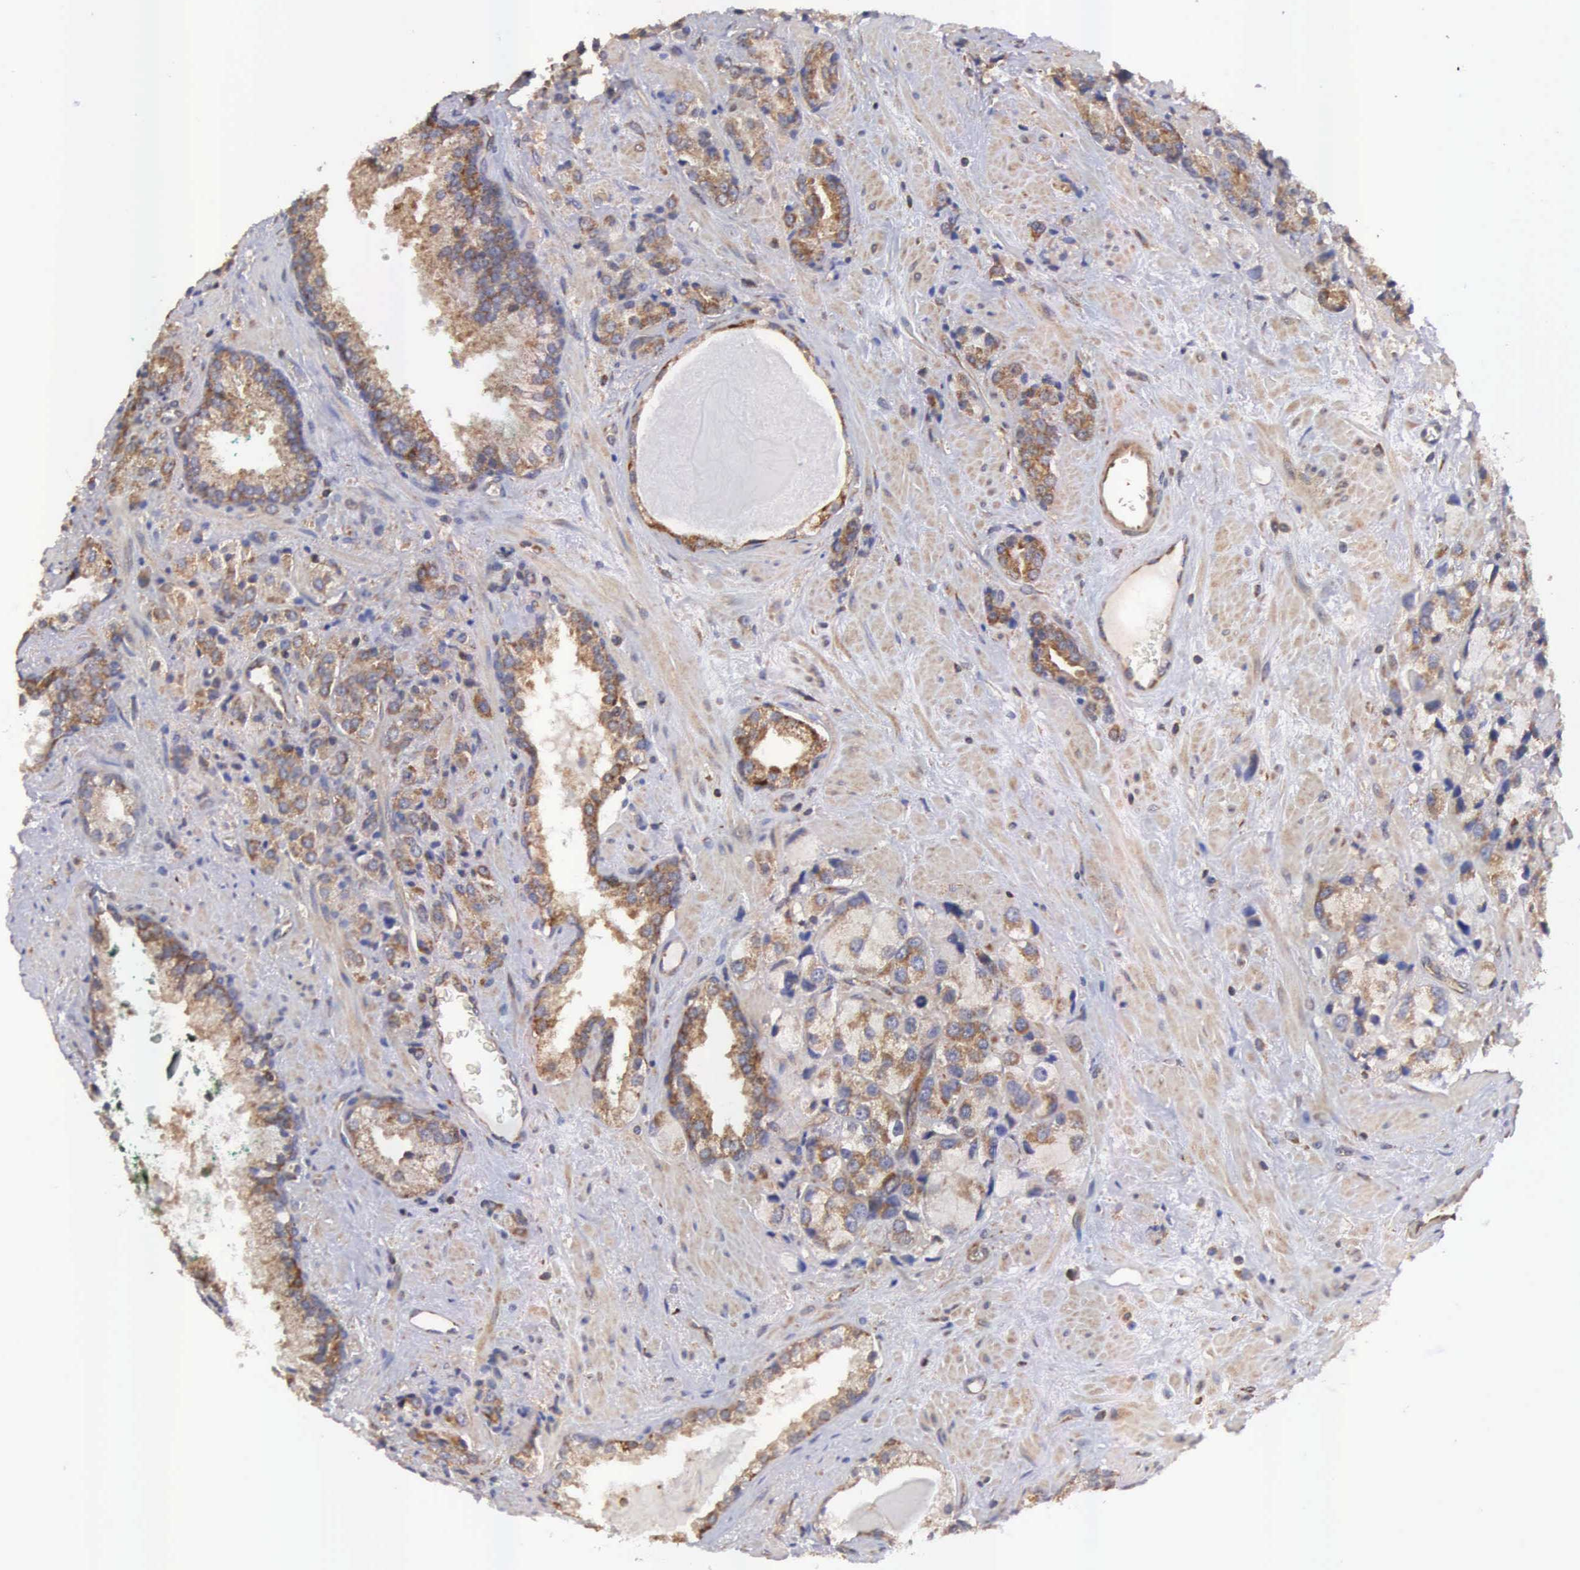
{"staining": {"intensity": "weak", "quantity": ">75%", "location": "cytoplasmic/membranous"}, "tissue": "prostate cancer", "cell_type": "Tumor cells", "image_type": "cancer", "snomed": [{"axis": "morphology", "description": "Adenocarcinoma, Medium grade"}, {"axis": "topography", "description": "Prostate"}], "caption": "High-magnification brightfield microscopy of prostate cancer stained with DAB (3,3'-diaminobenzidine) (brown) and counterstained with hematoxylin (blue). tumor cells exhibit weak cytoplasmic/membranous staining is present in about>75% of cells.", "gene": "DHRS1", "patient": {"sex": "male", "age": 70}}